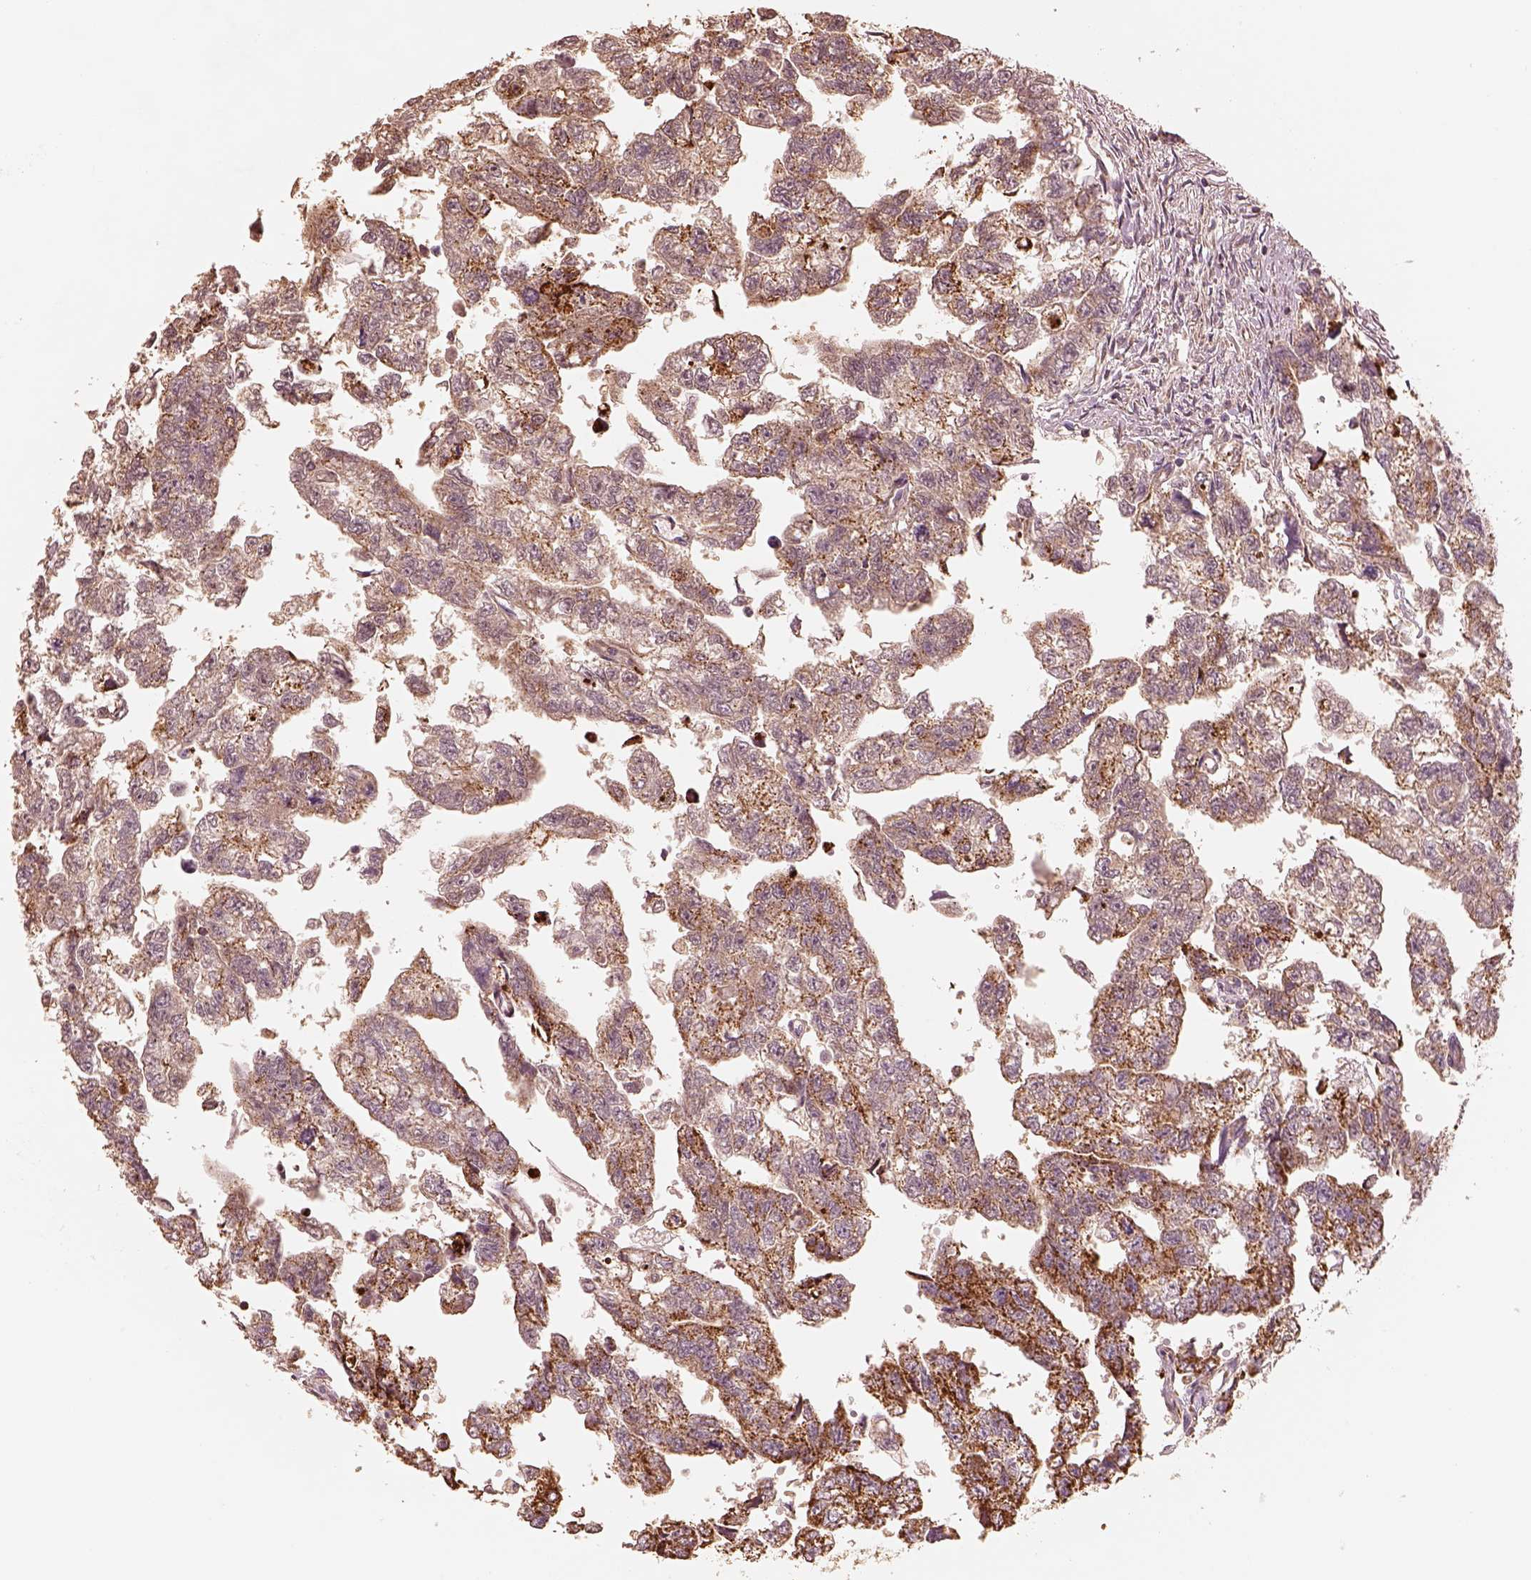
{"staining": {"intensity": "strong", "quantity": ">75%", "location": "cytoplasmic/membranous"}, "tissue": "testis cancer", "cell_type": "Tumor cells", "image_type": "cancer", "snomed": [{"axis": "morphology", "description": "Carcinoma, Embryonal, NOS"}, {"axis": "morphology", "description": "Teratoma, malignant, NOS"}, {"axis": "topography", "description": "Testis"}], "caption": "Testis cancer was stained to show a protein in brown. There is high levels of strong cytoplasmic/membranous staining in approximately >75% of tumor cells.", "gene": "ENTPD6", "patient": {"sex": "male", "age": 44}}